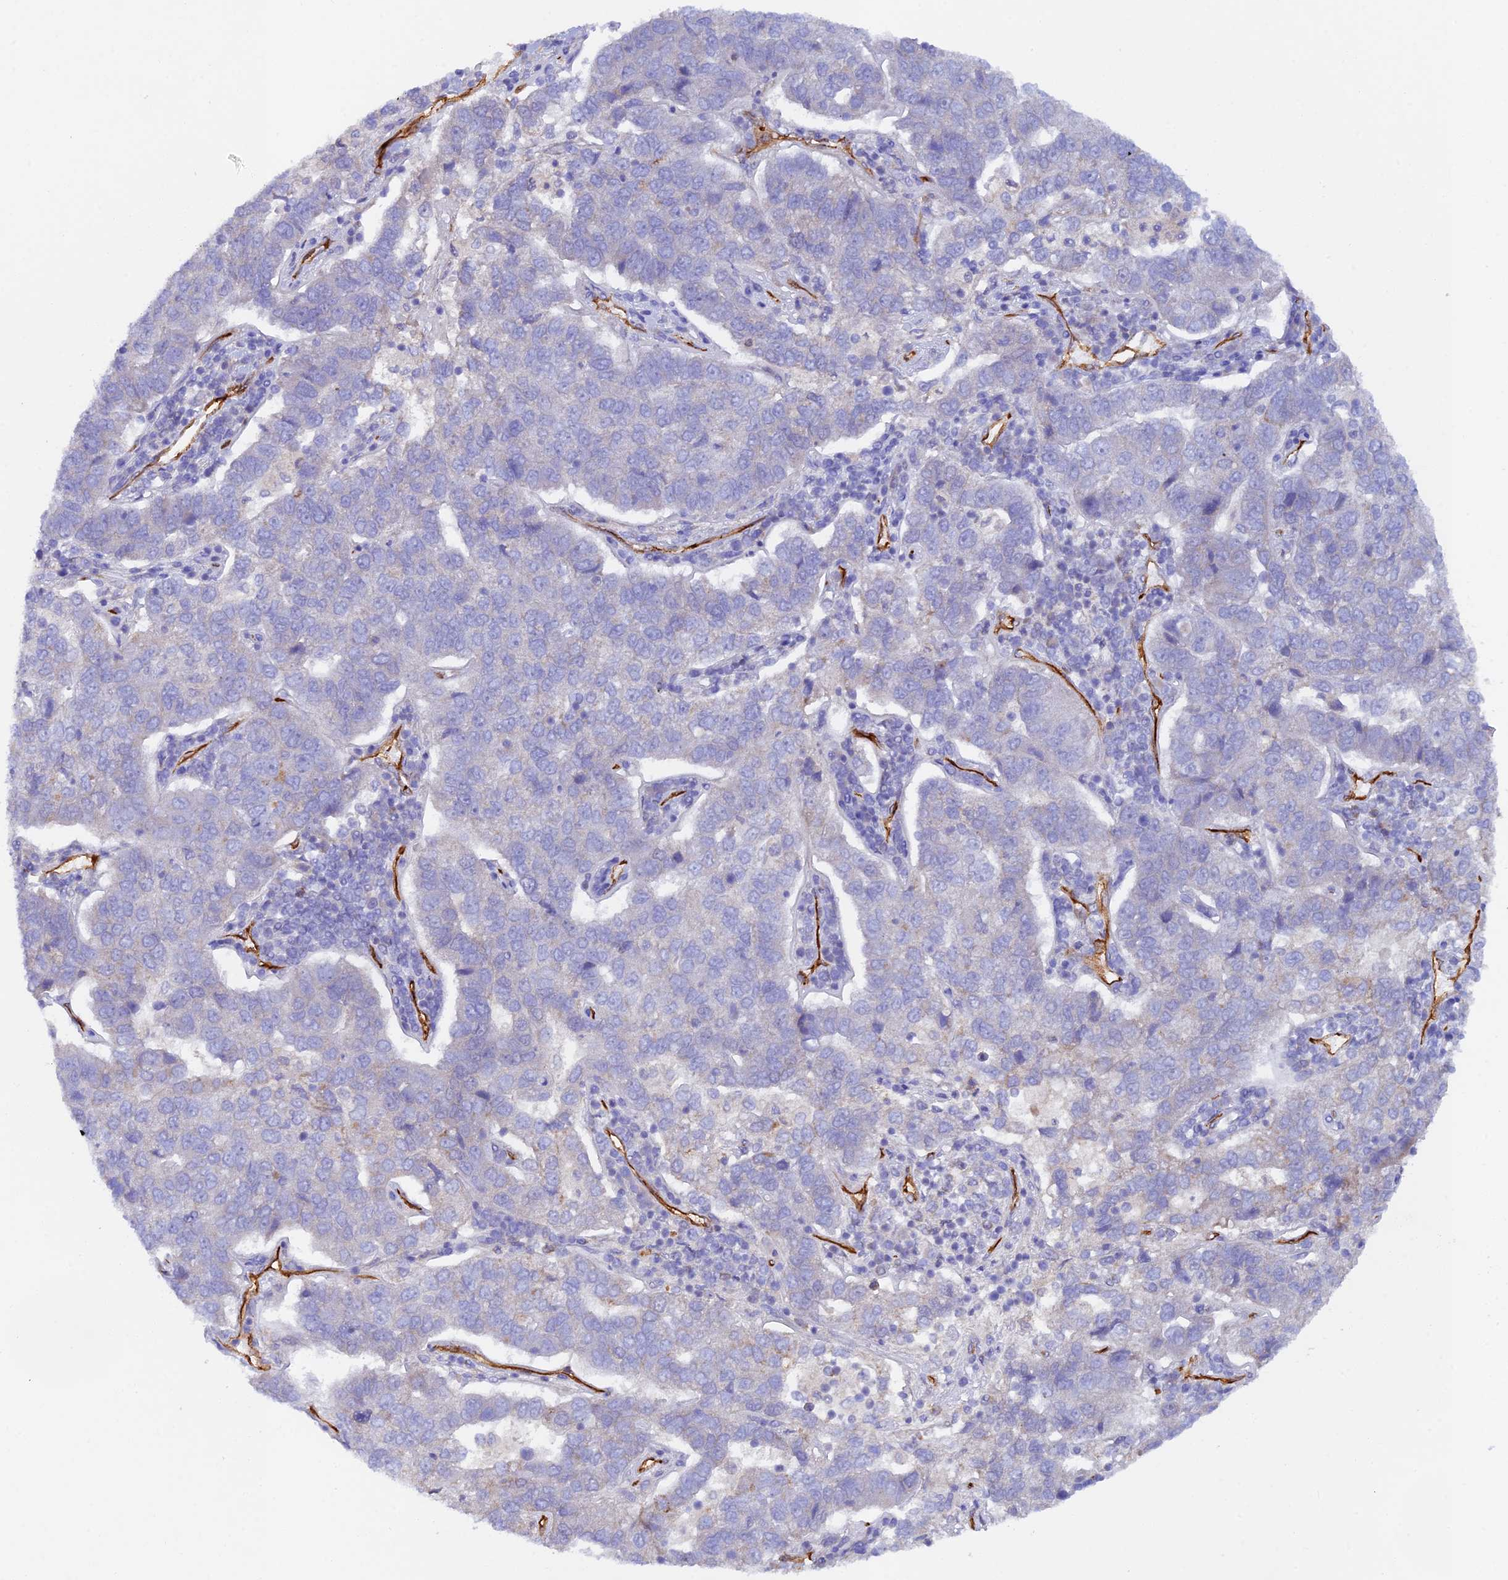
{"staining": {"intensity": "negative", "quantity": "none", "location": "none"}, "tissue": "pancreatic cancer", "cell_type": "Tumor cells", "image_type": "cancer", "snomed": [{"axis": "morphology", "description": "Adenocarcinoma, NOS"}, {"axis": "topography", "description": "Pancreas"}], "caption": "Pancreatic cancer stained for a protein using immunohistochemistry reveals no expression tumor cells.", "gene": "MYO9A", "patient": {"sex": "female", "age": 61}}